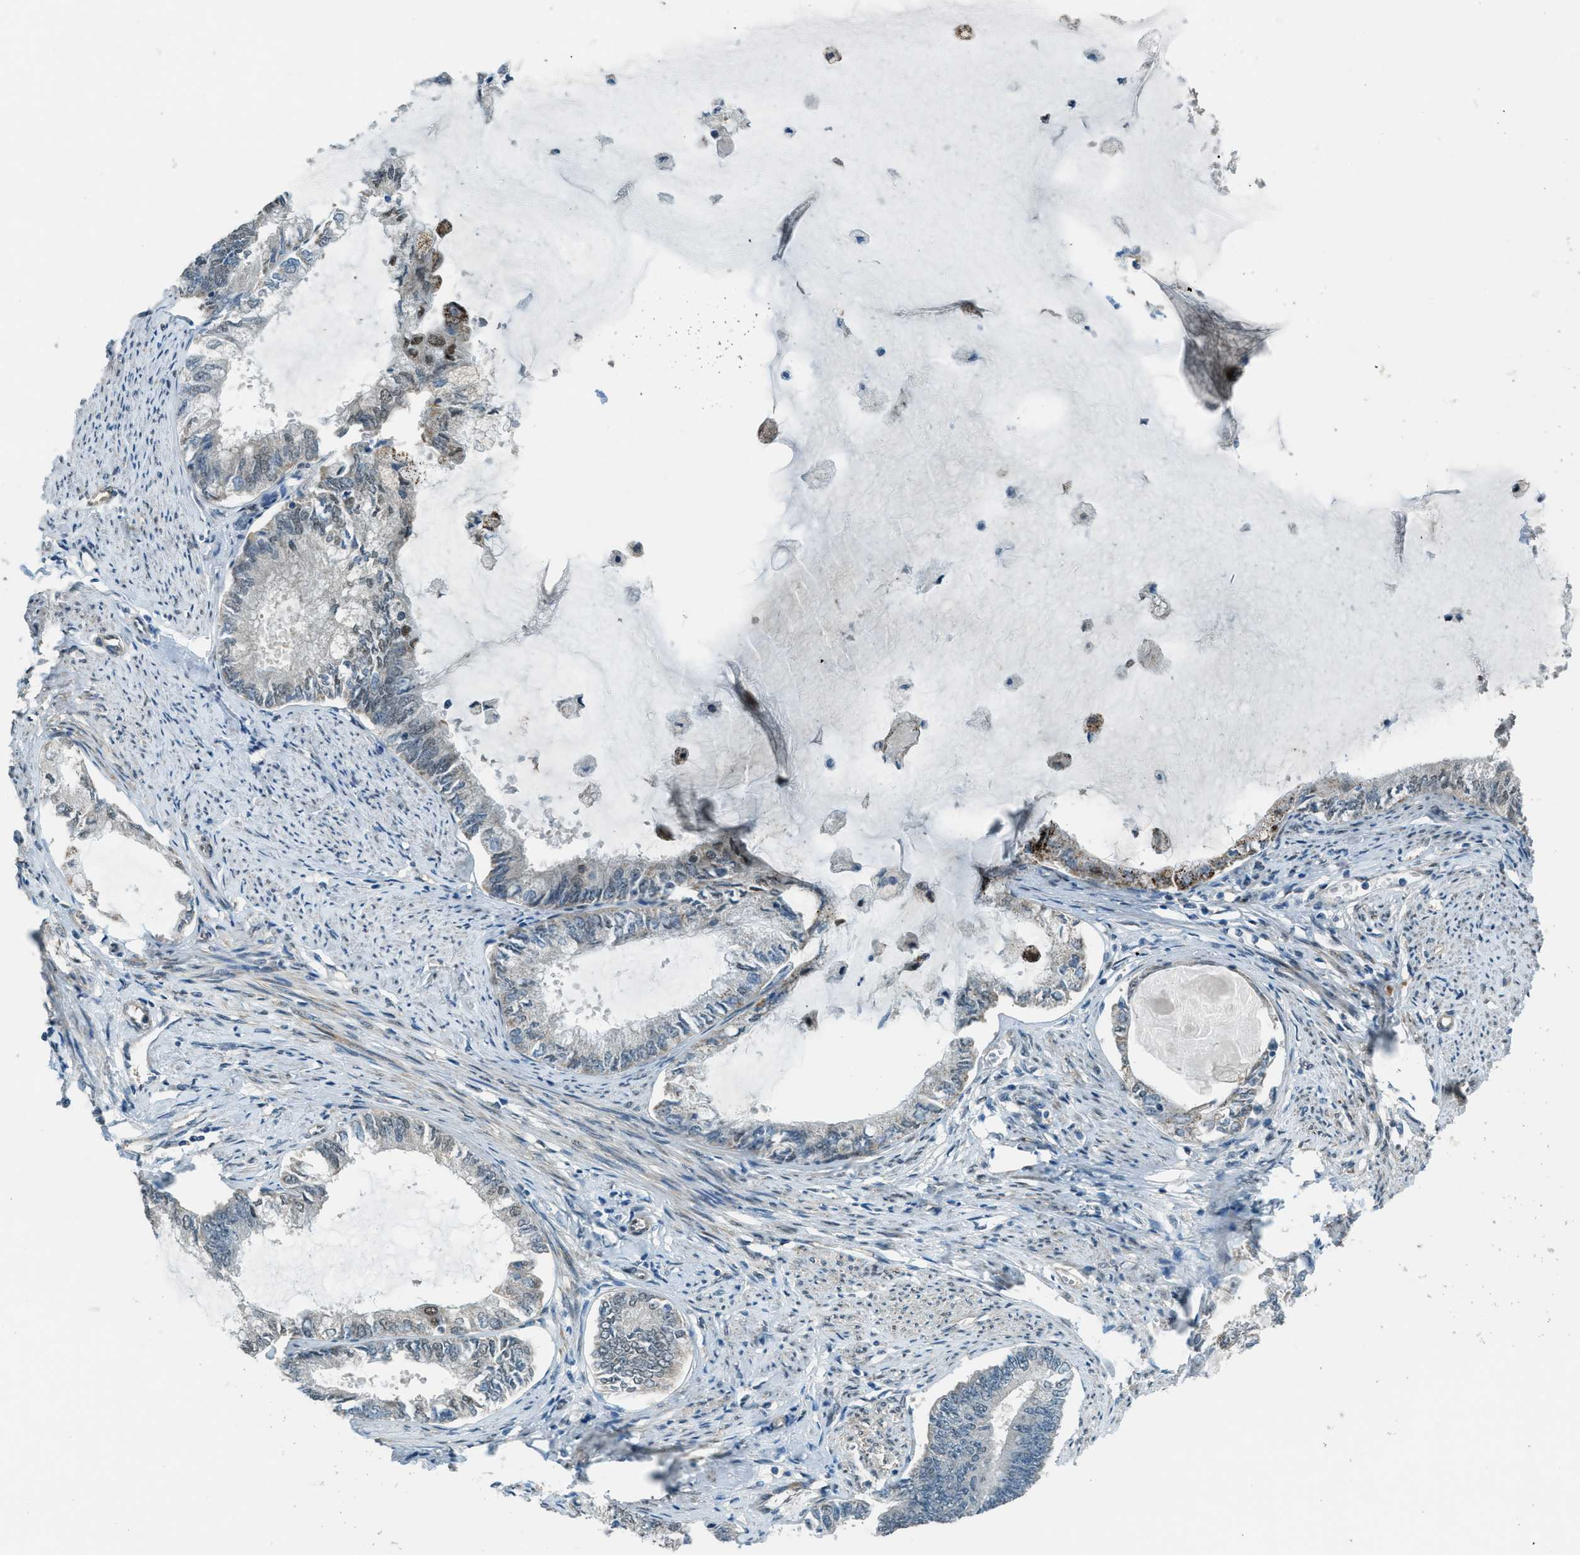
{"staining": {"intensity": "weak", "quantity": "<25%", "location": "nuclear"}, "tissue": "endometrial cancer", "cell_type": "Tumor cells", "image_type": "cancer", "snomed": [{"axis": "morphology", "description": "Adenocarcinoma, NOS"}, {"axis": "topography", "description": "Endometrium"}], "caption": "DAB immunohistochemical staining of endometrial cancer shows no significant expression in tumor cells. Nuclei are stained in blue.", "gene": "NPEPL1", "patient": {"sex": "female", "age": 86}}